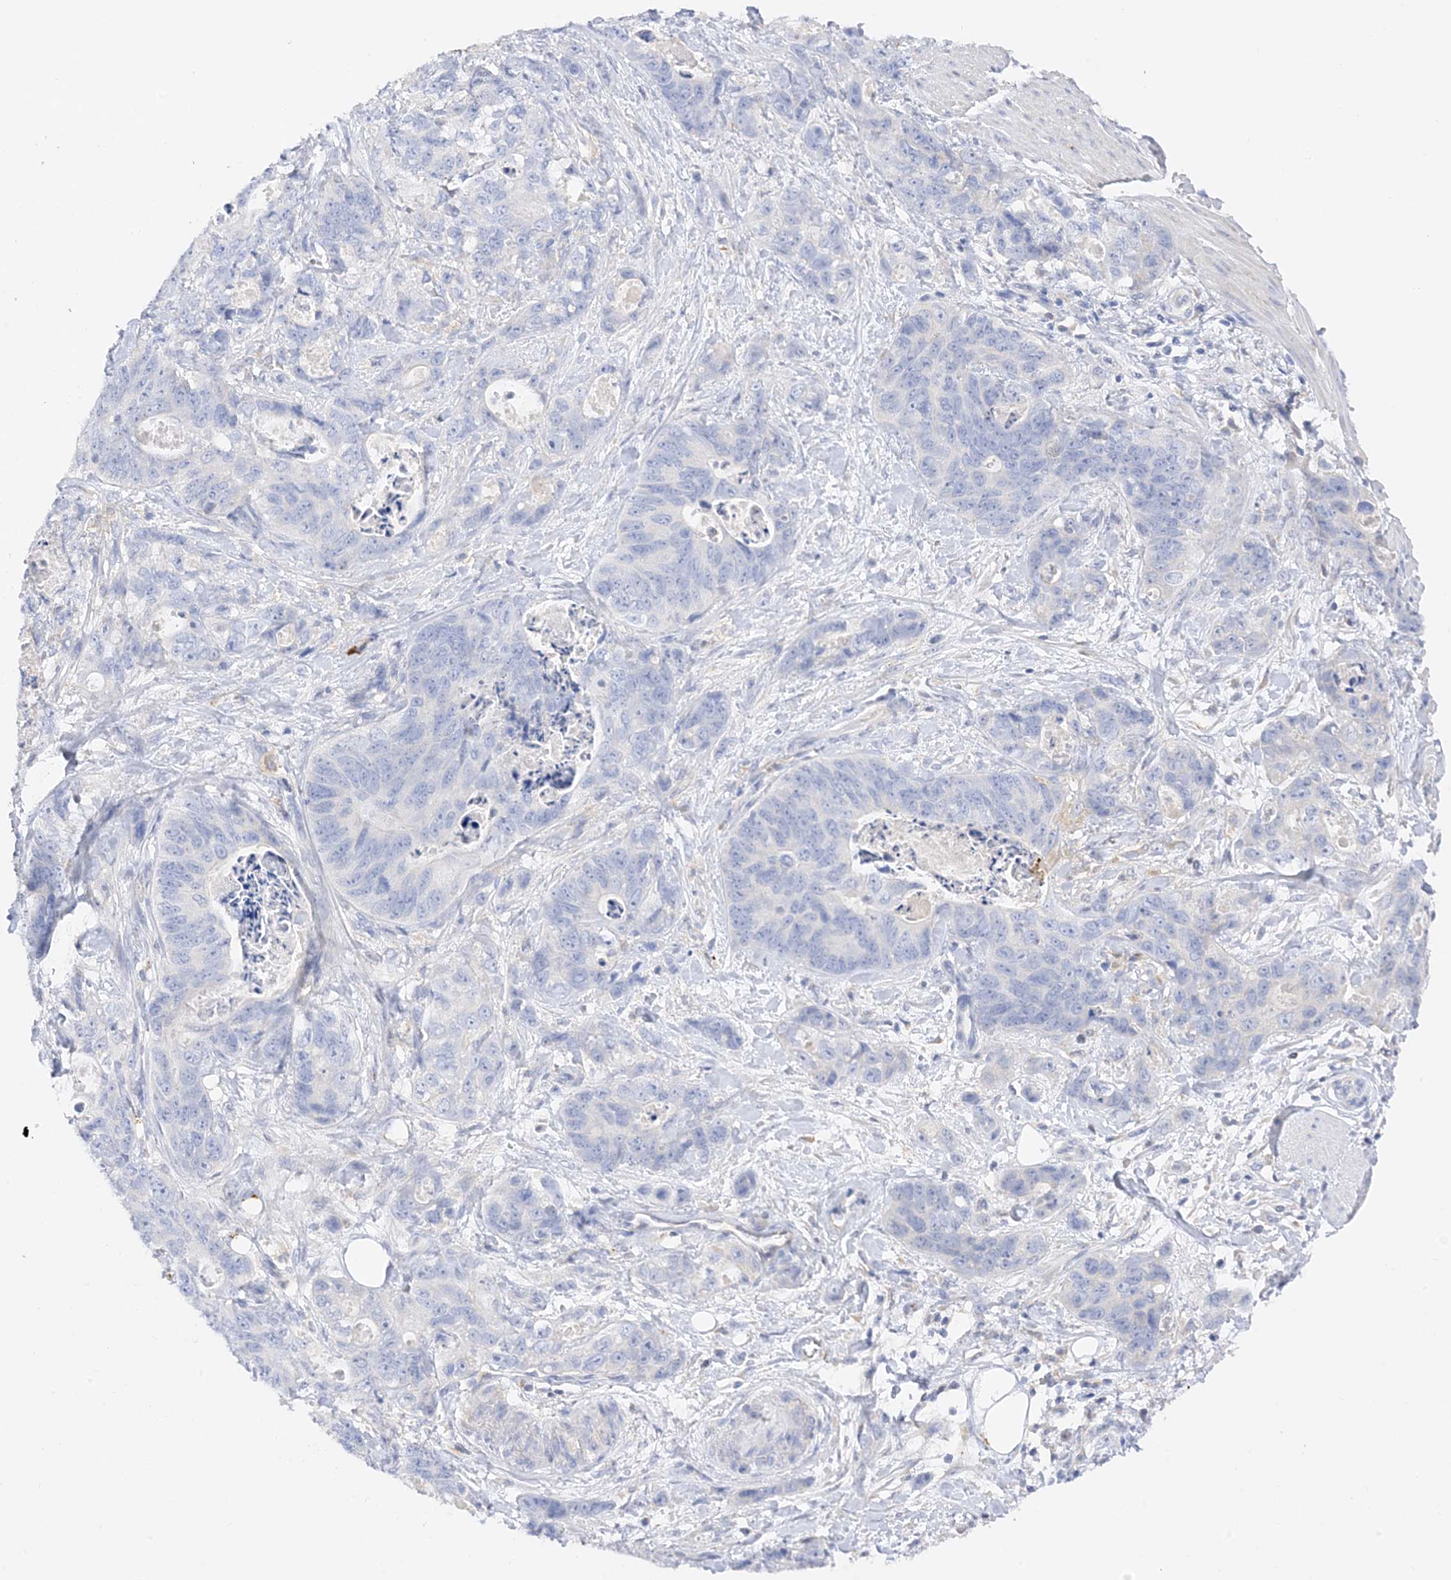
{"staining": {"intensity": "negative", "quantity": "none", "location": "none"}, "tissue": "stomach cancer", "cell_type": "Tumor cells", "image_type": "cancer", "snomed": [{"axis": "morphology", "description": "Normal tissue, NOS"}, {"axis": "morphology", "description": "Adenocarcinoma, NOS"}, {"axis": "topography", "description": "Stomach"}], "caption": "This photomicrograph is of adenocarcinoma (stomach) stained with immunohistochemistry to label a protein in brown with the nuclei are counter-stained blue. There is no positivity in tumor cells. (DAB immunohistochemistry visualized using brightfield microscopy, high magnification).", "gene": "ARV1", "patient": {"sex": "female", "age": 89}}